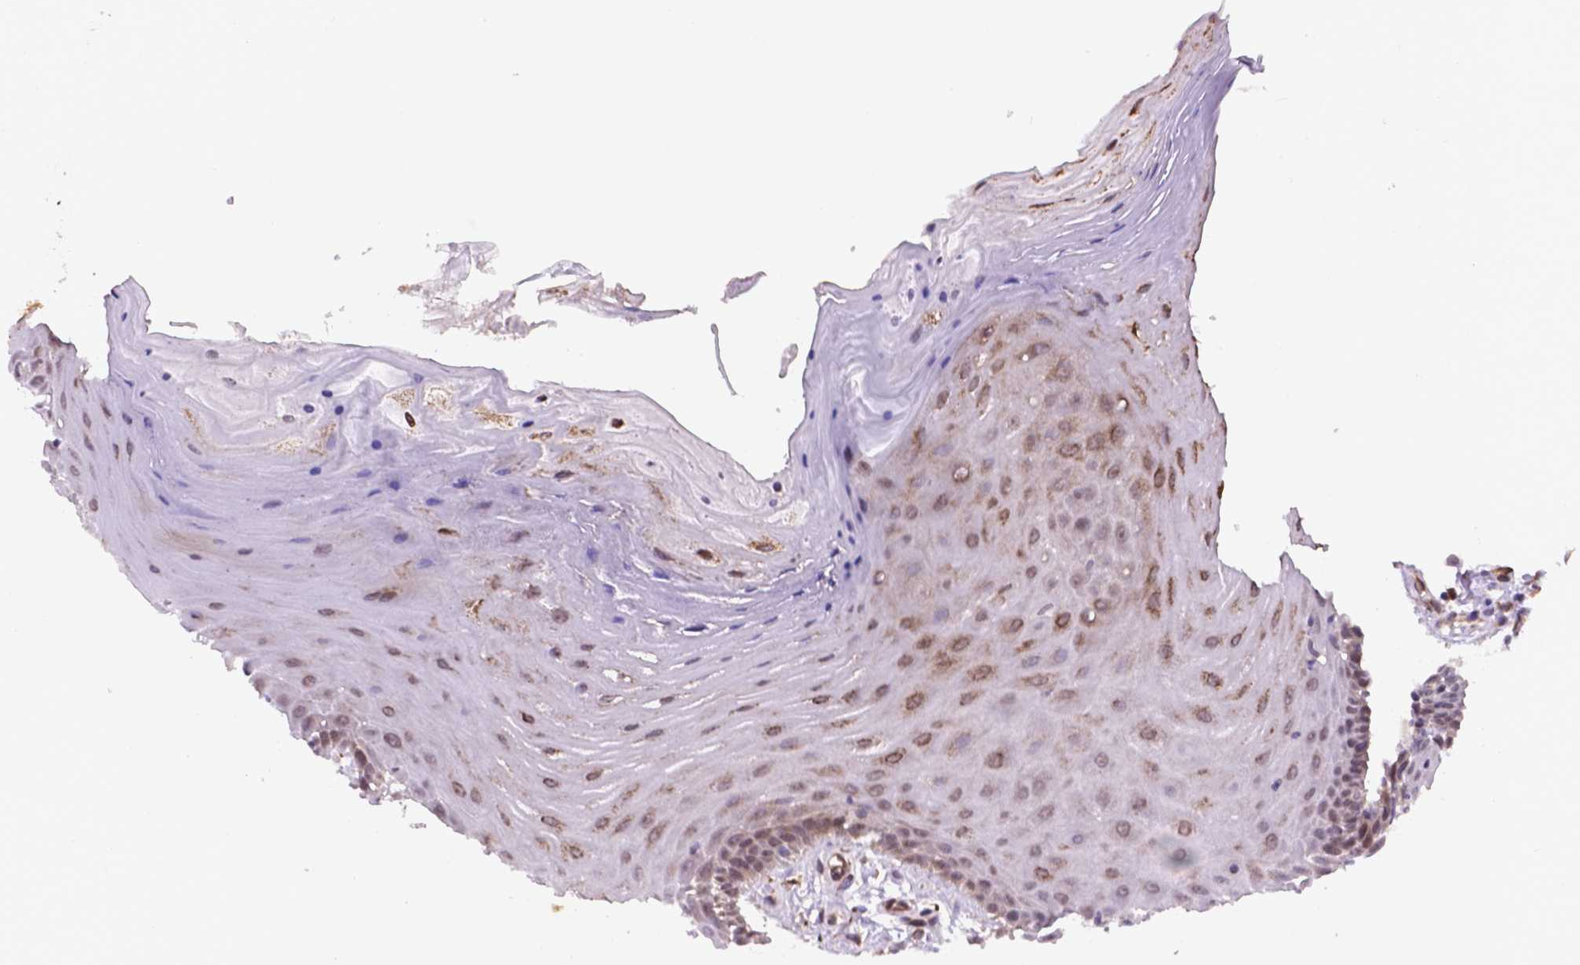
{"staining": {"intensity": "moderate", "quantity": ">75%", "location": "cytoplasmic/membranous"}, "tissue": "oral mucosa", "cell_type": "Squamous epithelial cells", "image_type": "normal", "snomed": [{"axis": "morphology", "description": "Normal tissue, NOS"}, {"axis": "morphology", "description": "Normal morphology"}, {"axis": "topography", "description": "Oral tissue"}], "caption": "Human oral mucosa stained with a brown dye reveals moderate cytoplasmic/membranous positive positivity in approximately >75% of squamous epithelial cells.", "gene": "FNIP1", "patient": {"sex": "female", "age": 76}}